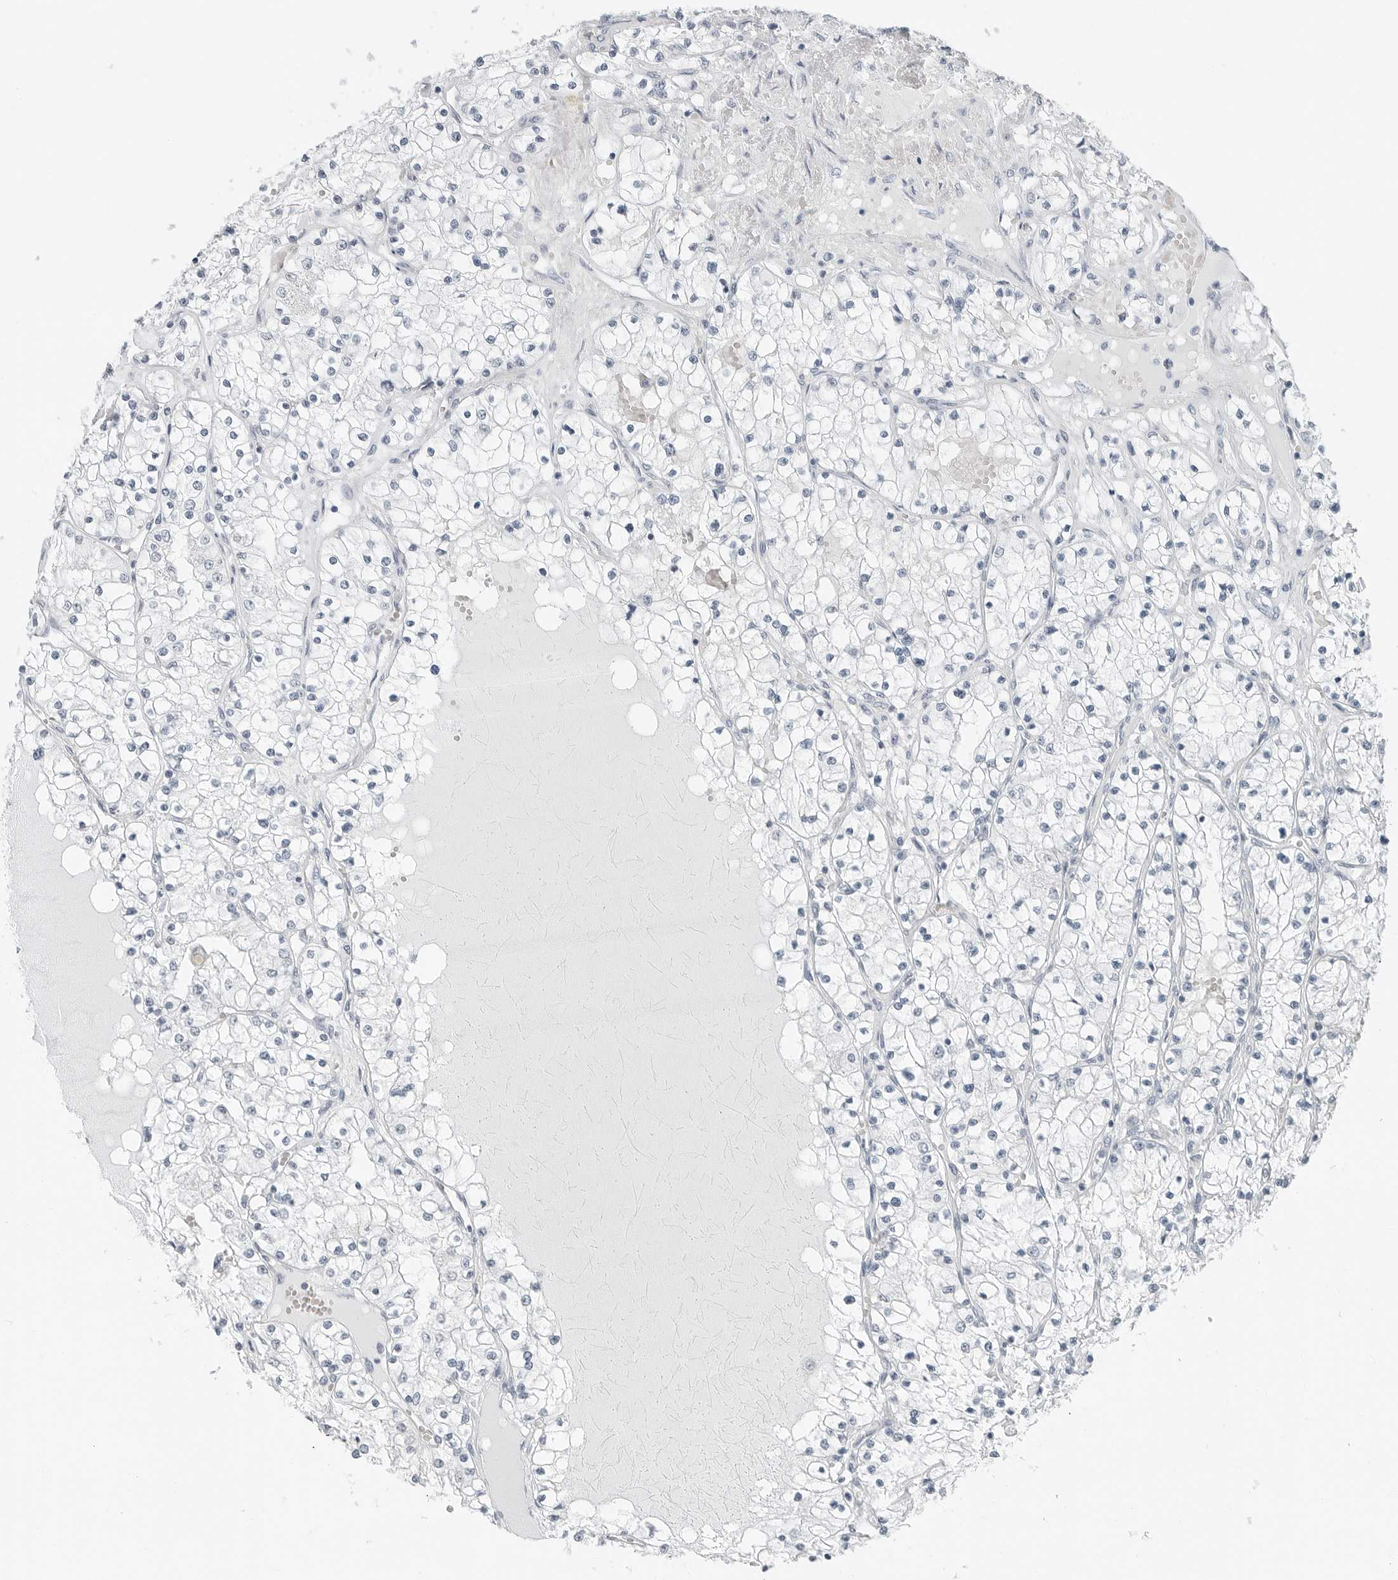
{"staining": {"intensity": "negative", "quantity": "none", "location": "none"}, "tissue": "renal cancer", "cell_type": "Tumor cells", "image_type": "cancer", "snomed": [{"axis": "morphology", "description": "Normal tissue, NOS"}, {"axis": "morphology", "description": "Adenocarcinoma, NOS"}, {"axis": "topography", "description": "Kidney"}], "caption": "IHC micrograph of neoplastic tissue: renal adenocarcinoma stained with DAB displays no significant protein expression in tumor cells.", "gene": "XIRP1", "patient": {"sex": "male", "age": 68}}